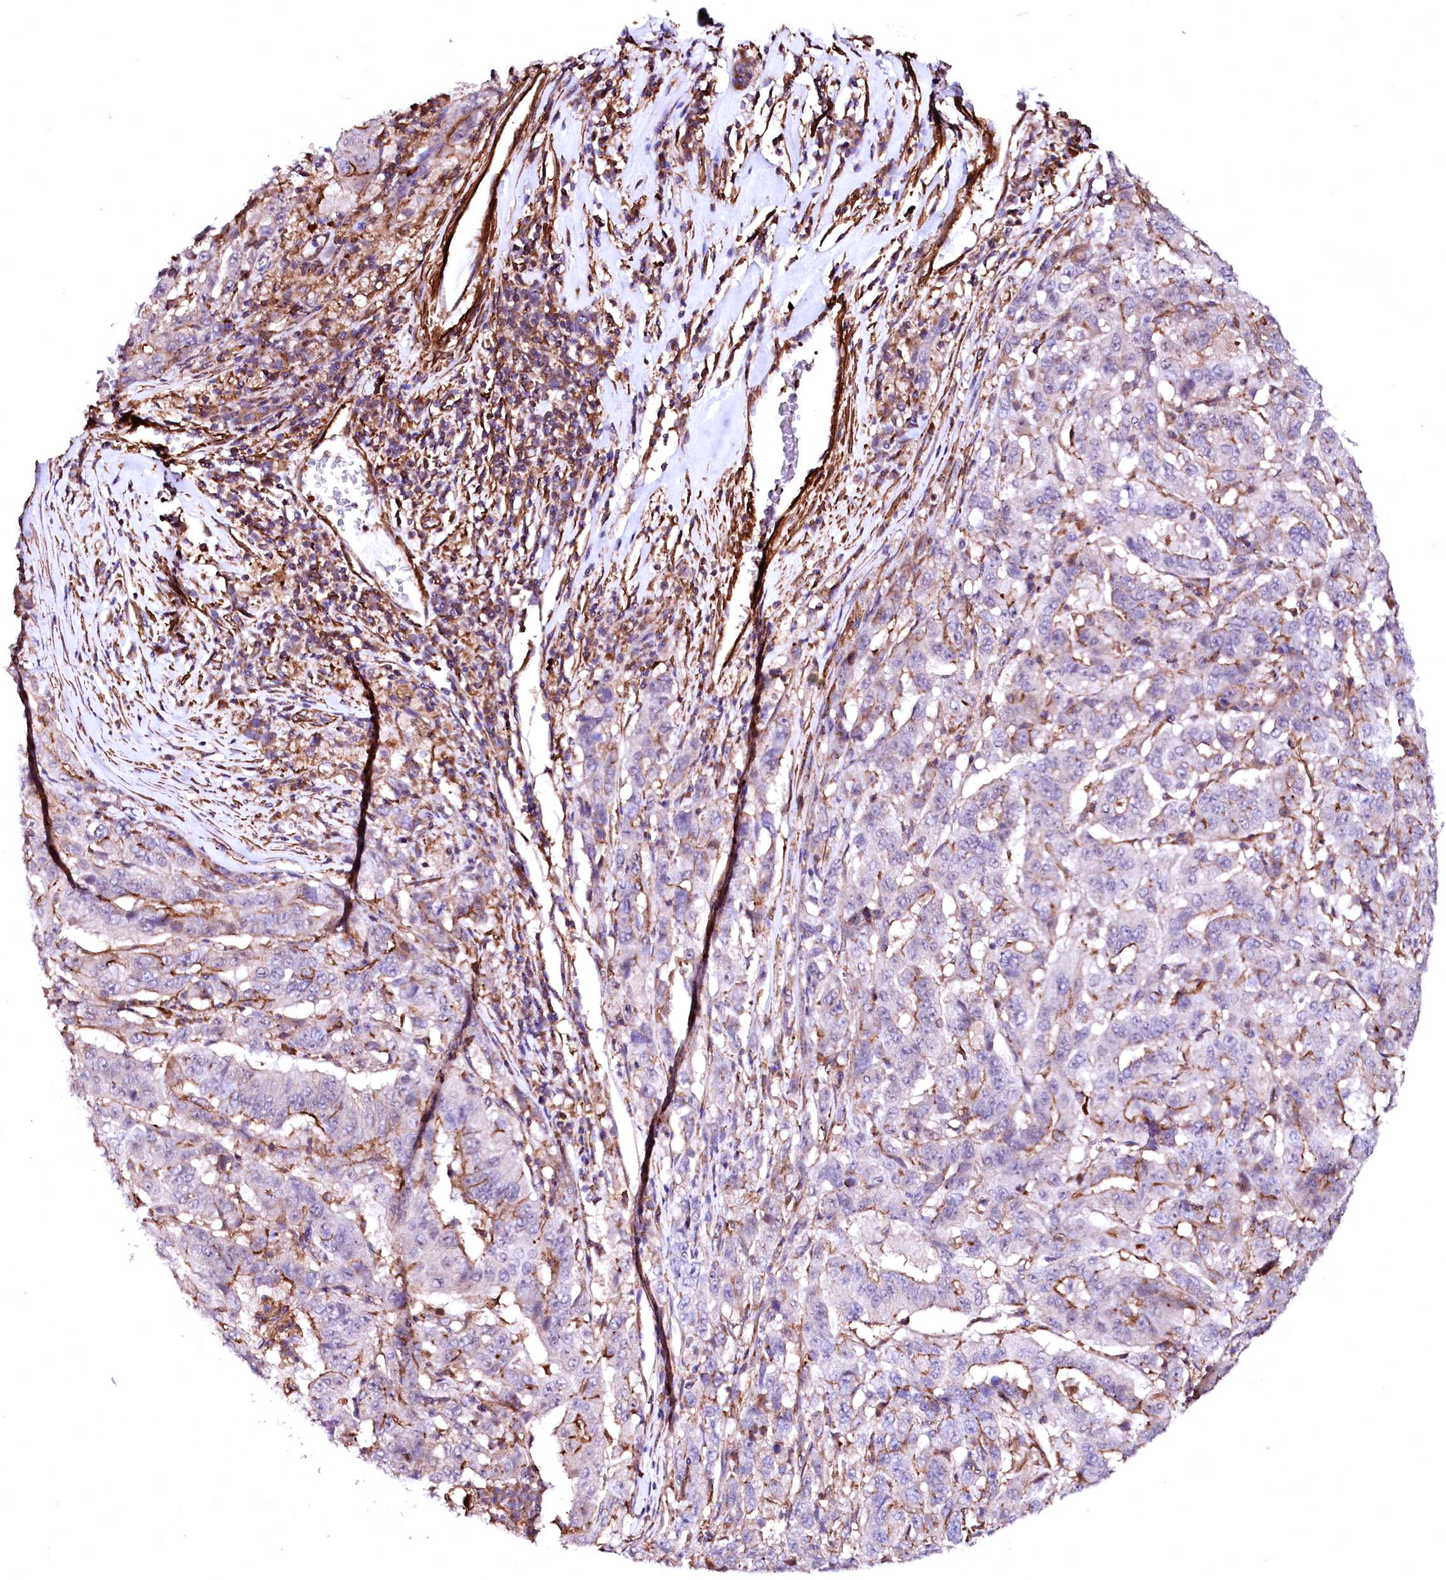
{"staining": {"intensity": "strong", "quantity": "<25%", "location": "cytoplasmic/membranous"}, "tissue": "pancreatic cancer", "cell_type": "Tumor cells", "image_type": "cancer", "snomed": [{"axis": "morphology", "description": "Adenocarcinoma, NOS"}, {"axis": "topography", "description": "Pancreas"}], "caption": "Protein expression analysis of human pancreatic adenocarcinoma reveals strong cytoplasmic/membranous expression in about <25% of tumor cells. (DAB IHC with brightfield microscopy, high magnification).", "gene": "GPR176", "patient": {"sex": "male", "age": 63}}